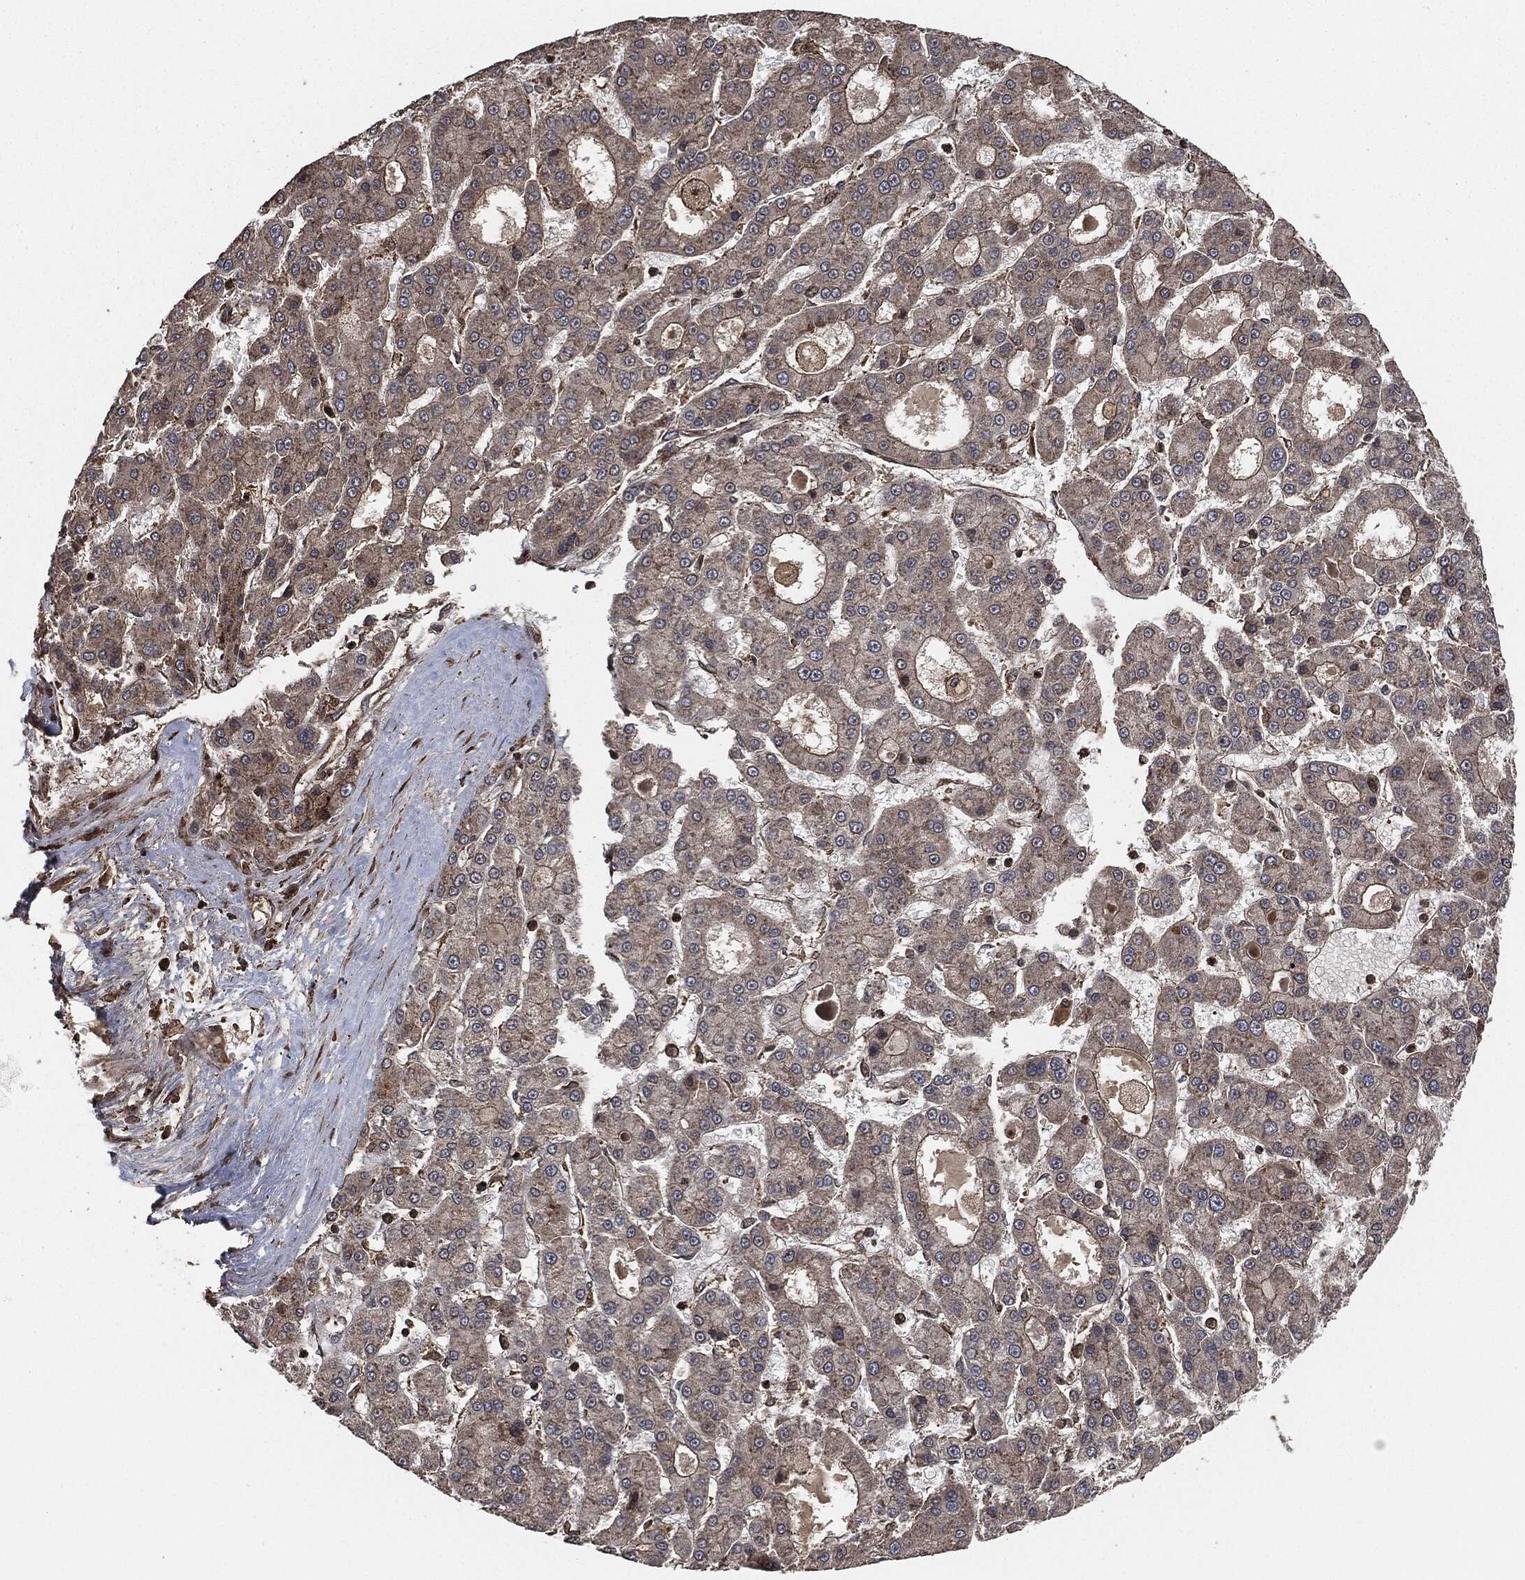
{"staining": {"intensity": "weak", "quantity": "25%-75%", "location": "cytoplasmic/membranous"}, "tissue": "liver cancer", "cell_type": "Tumor cells", "image_type": "cancer", "snomed": [{"axis": "morphology", "description": "Carcinoma, Hepatocellular, NOS"}, {"axis": "topography", "description": "Liver"}], "caption": "Brown immunohistochemical staining in liver hepatocellular carcinoma exhibits weak cytoplasmic/membranous expression in about 25%-75% of tumor cells.", "gene": "IFIT1", "patient": {"sex": "male", "age": 70}}